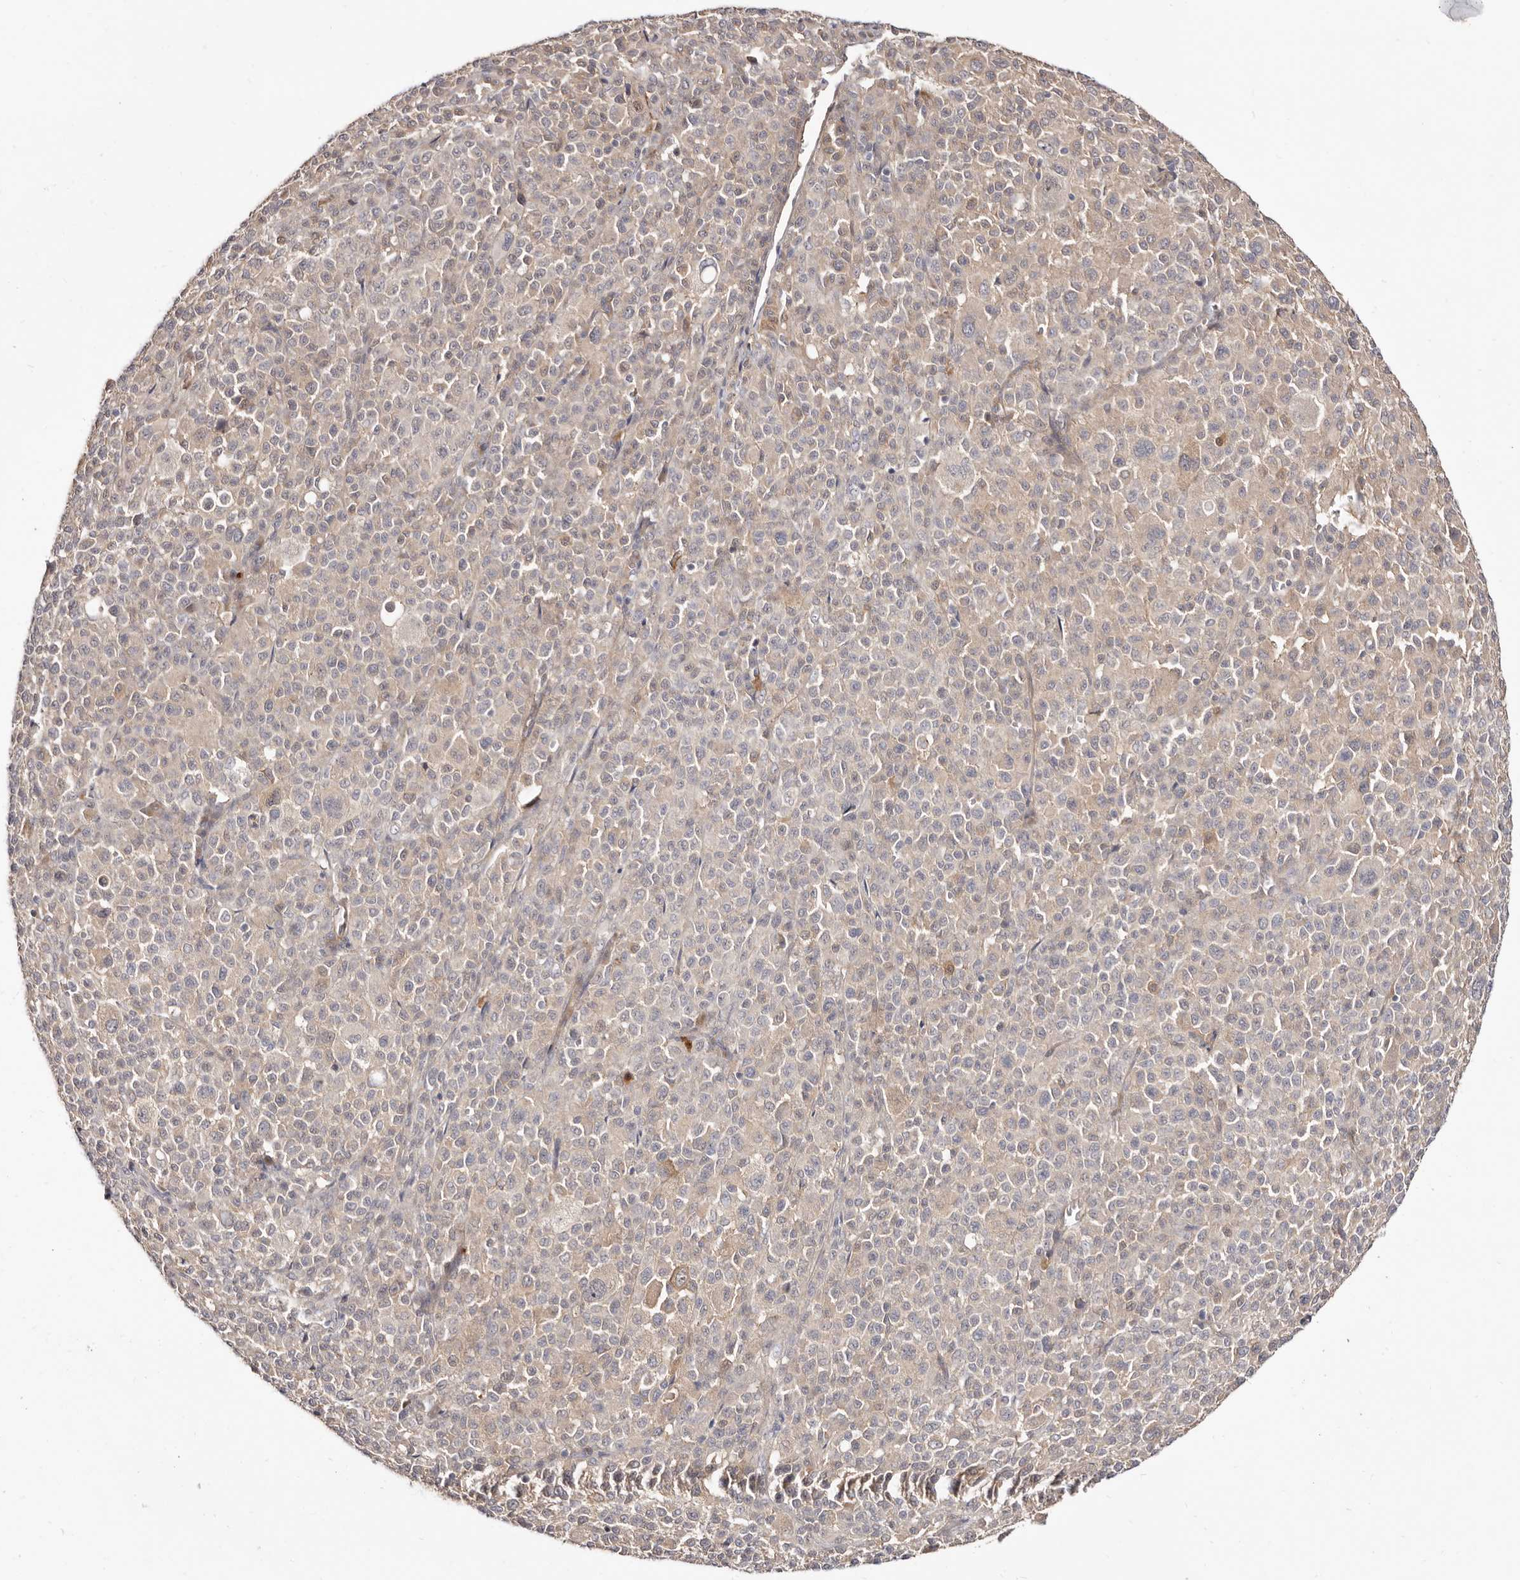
{"staining": {"intensity": "negative", "quantity": "none", "location": "none"}, "tissue": "melanoma", "cell_type": "Tumor cells", "image_type": "cancer", "snomed": [{"axis": "morphology", "description": "Malignant melanoma, Metastatic site"}, {"axis": "topography", "description": "Skin"}], "caption": "Immunohistochemical staining of melanoma demonstrates no significant positivity in tumor cells.", "gene": "GPATCH4", "patient": {"sex": "female", "age": 74}}